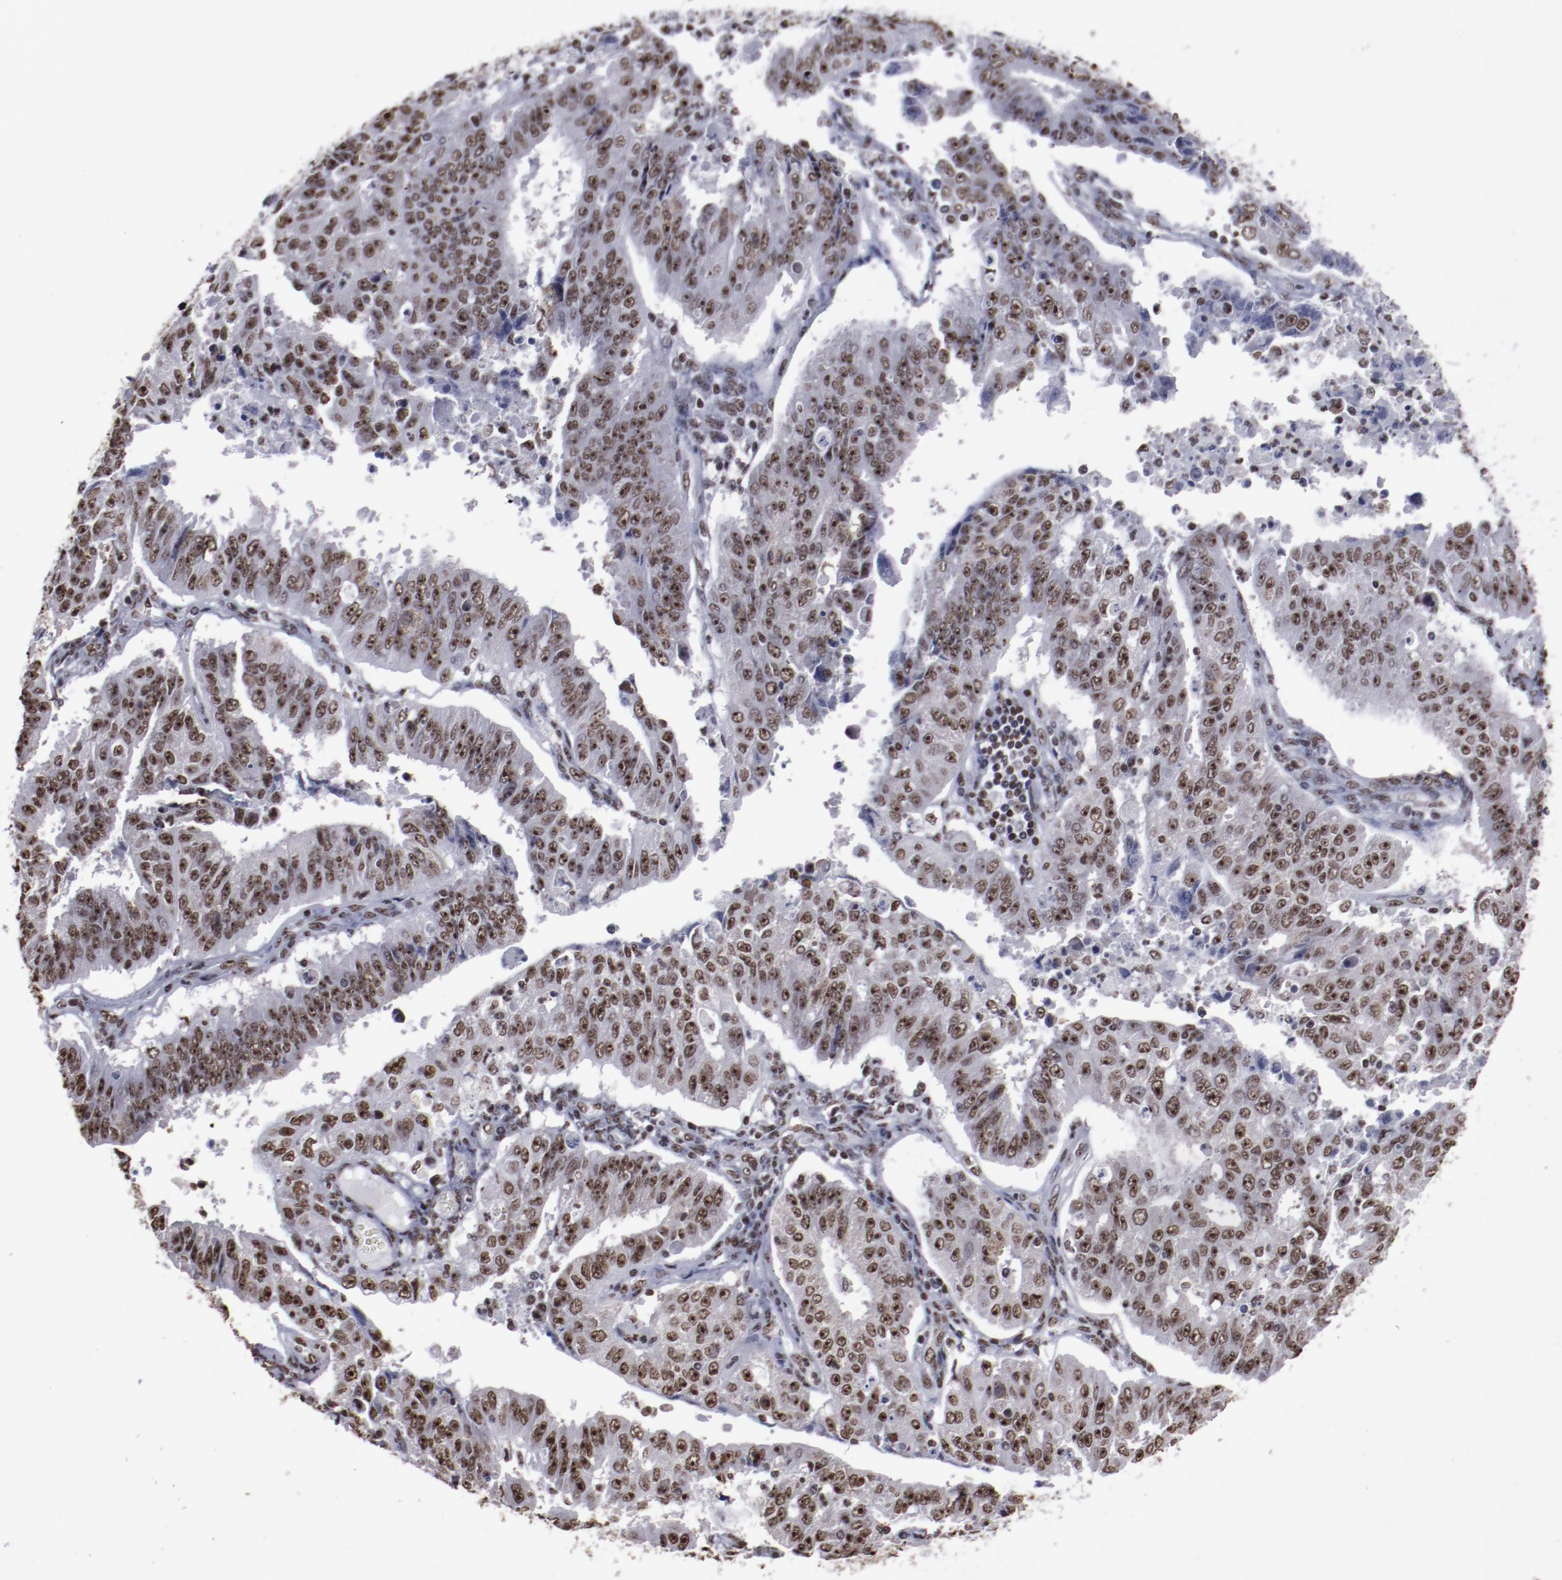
{"staining": {"intensity": "moderate", "quantity": ">75%", "location": "nuclear"}, "tissue": "endometrial cancer", "cell_type": "Tumor cells", "image_type": "cancer", "snomed": [{"axis": "morphology", "description": "Adenocarcinoma, NOS"}, {"axis": "topography", "description": "Endometrium"}], "caption": "Endometrial cancer (adenocarcinoma) stained for a protein (brown) shows moderate nuclear positive staining in approximately >75% of tumor cells.", "gene": "HNRNPA2B1", "patient": {"sex": "female", "age": 42}}